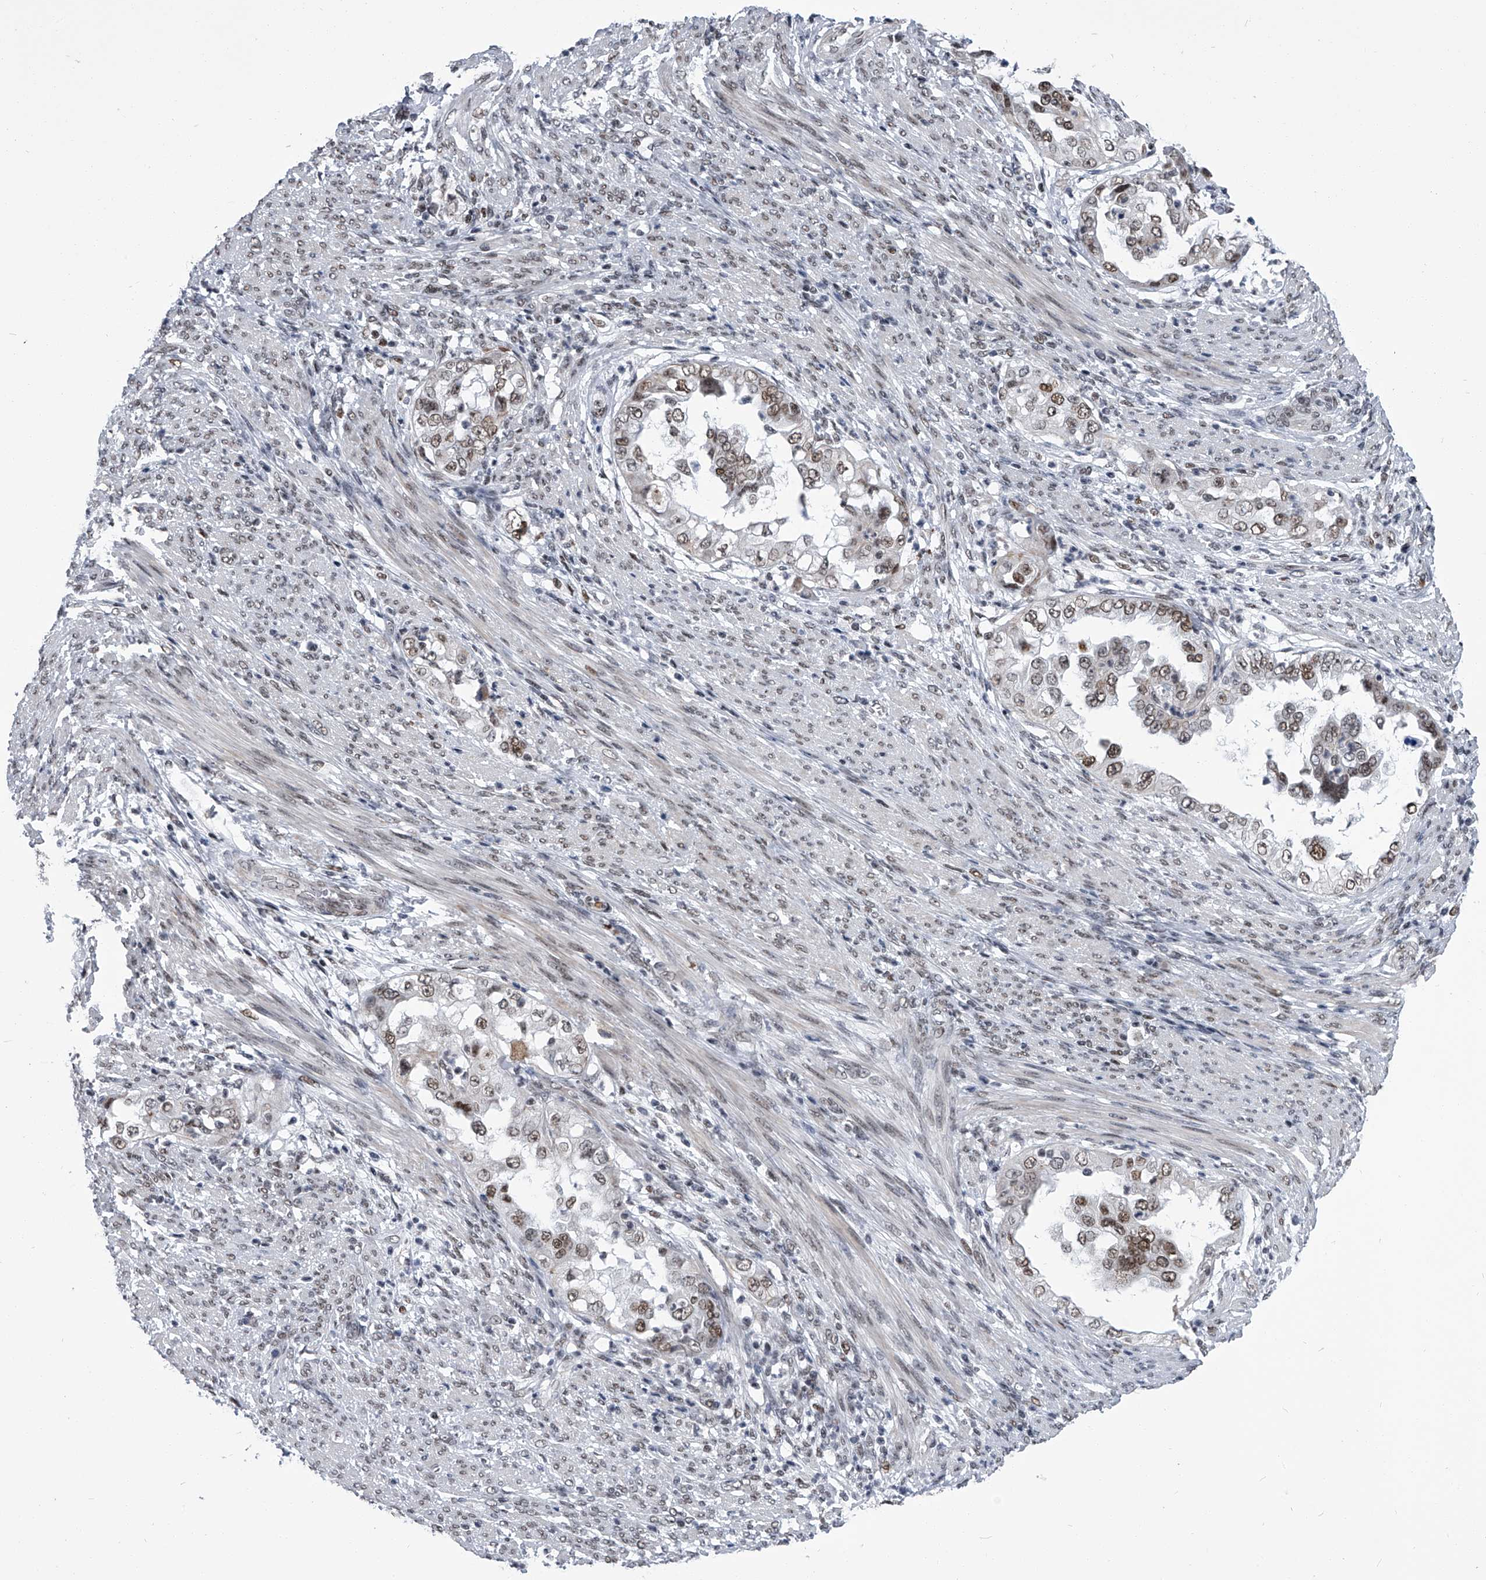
{"staining": {"intensity": "moderate", "quantity": ">75%", "location": "nuclear"}, "tissue": "endometrial cancer", "cell_type": "Tumor cells", "image_type": "cancer", "snomed": [{"axis": "morphology", "description": "Adenocarcinoma, NOS"}, {"axis": "topography", "description": "Endometrium"}], "caption": "This is a photomicrograph of immunohistochemistry (IHC) staining of endometrial cancer (adenocarcinoma), which shows moderate expression in the nuclear of tumor cells.", "gene": "SIM2", "patient": {"sex": "female", "age": 85}}